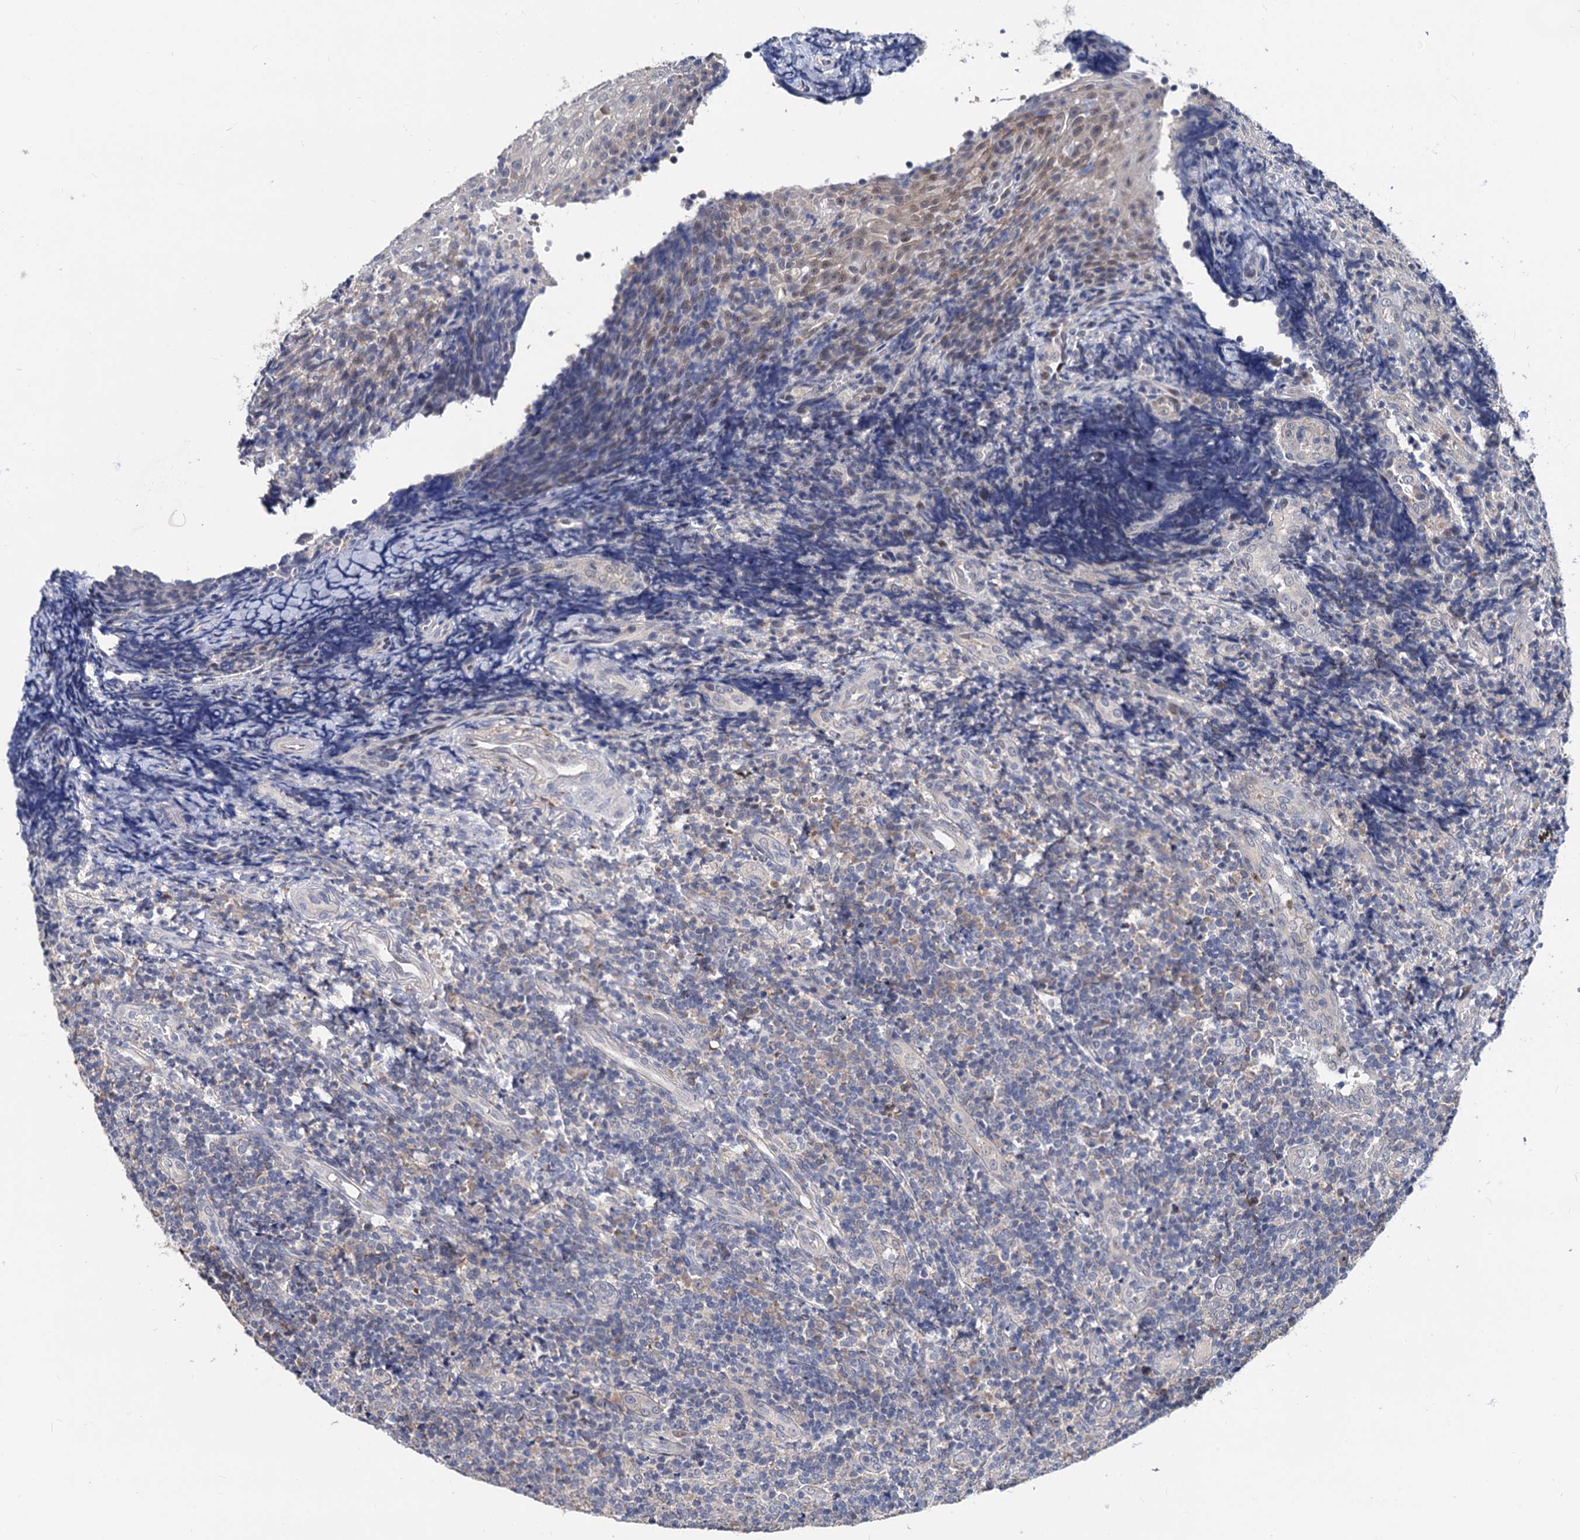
{"staining": {"intensity": "negative", "quantity": "none", "location": "none"}, "tissue": "tonsil", "cell_type": "Germinal center cells", "image_type": "normal", "snomed": [{"axis": "morphology", "description": "Normal tissue, NOS"}, {"axis": "topography", "description": "Tonsil"}], "caption": "Germinal center cells show no significant protein positivity in unremarkable tonsil. (Immunohistochemistry, brightfield microscopy, high magnification).", "gene": "CAPRIN2", "patient": {"sex": "female", "age": 19}}